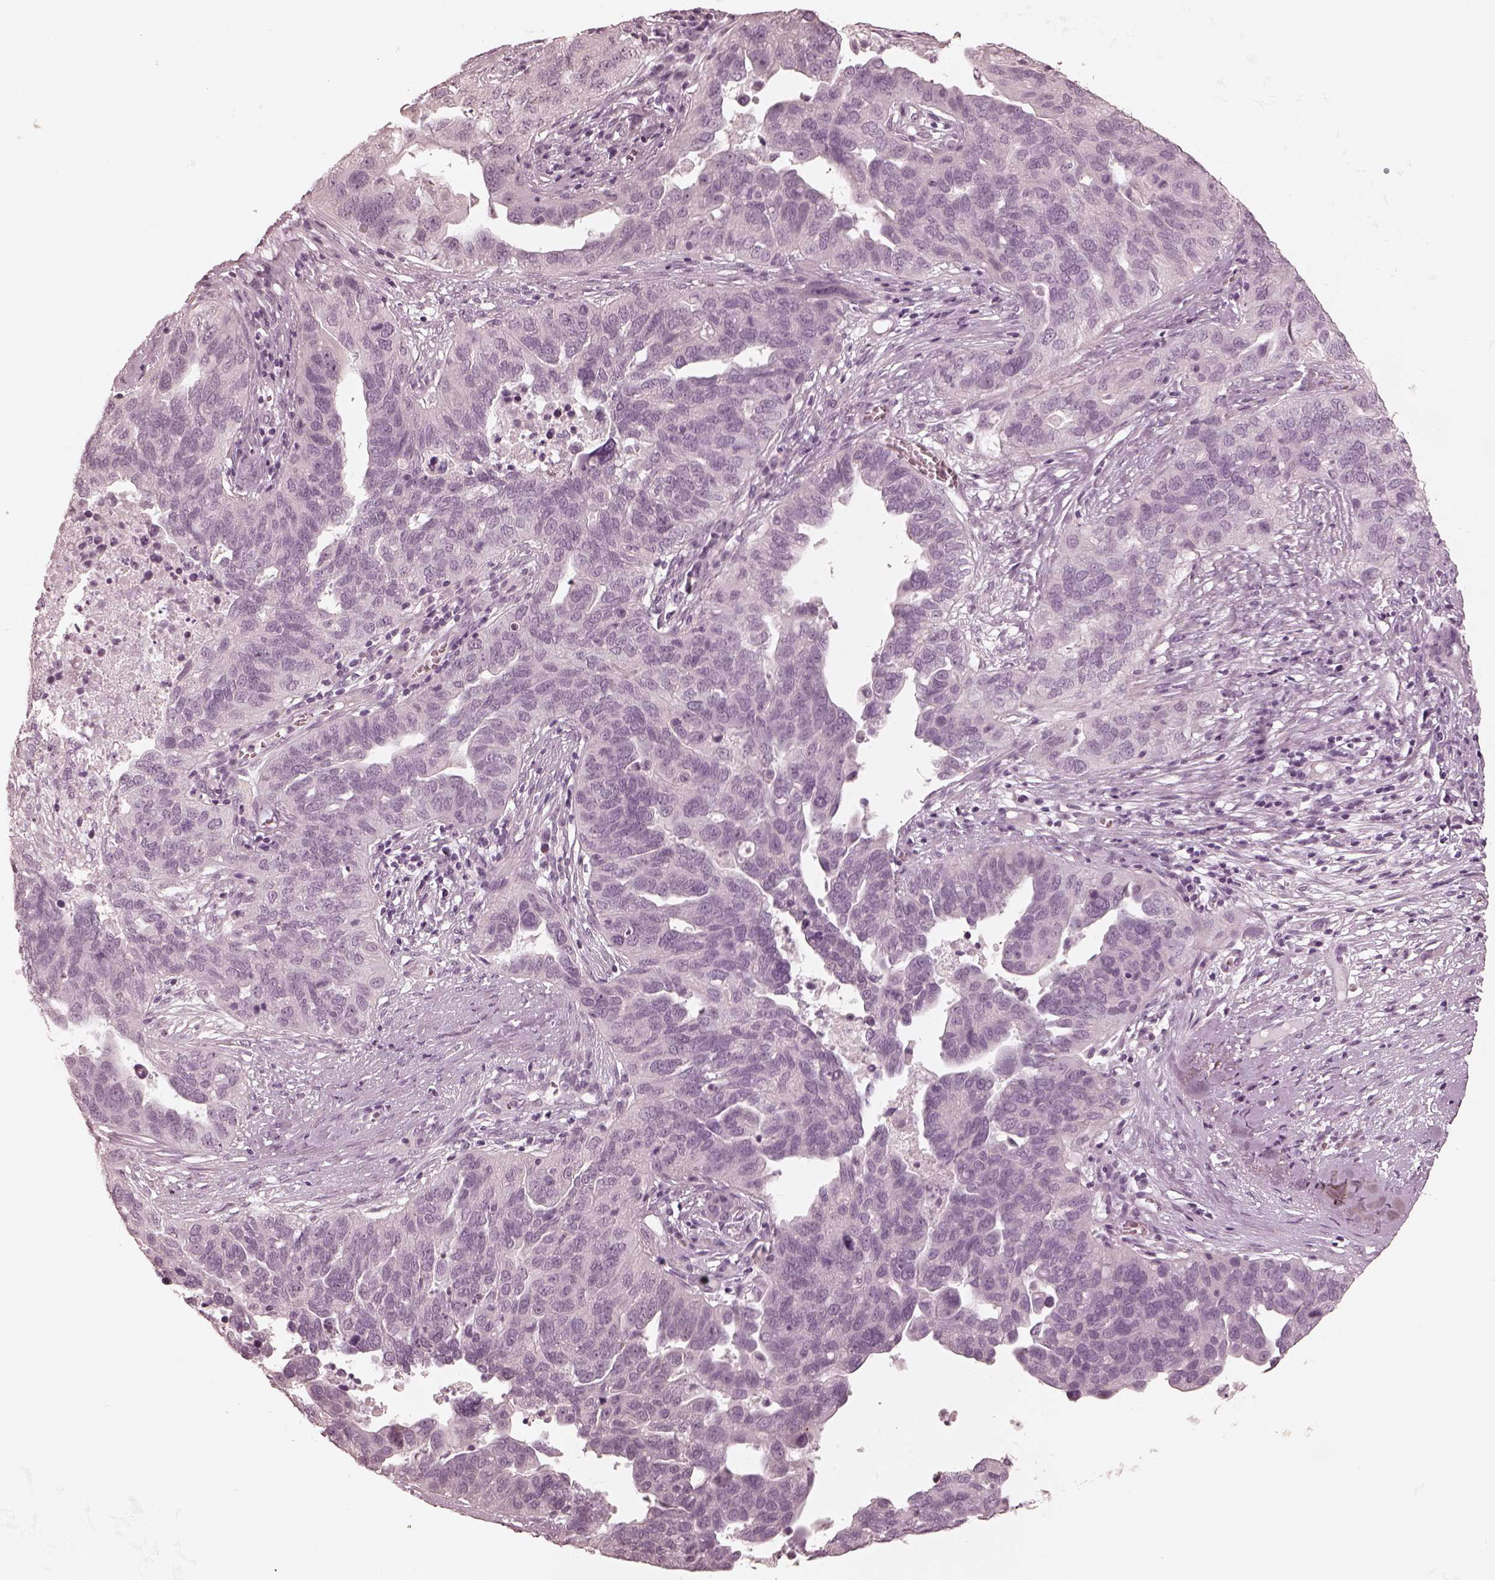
{"staining": {"intensity": "negative", "quantity": "none", "location": "none"}, "tissue": "ovarian cancer", "cell_type": "Tumor cells", "image_type": "cancer", "snomed": [{"axis": "morphology", "description": "Carcinoma, endometroid"}, {"axis": "topography", "description": "Soft tissue"}, {"axis": "topography", "description": "Ovary"}], "caption": "Micrograph shows no significant protein staining in tumor cells of ovarian endometroid carcinoma.", "gene": "CALR3", "patient": {"sex": "female", "age": 52}}